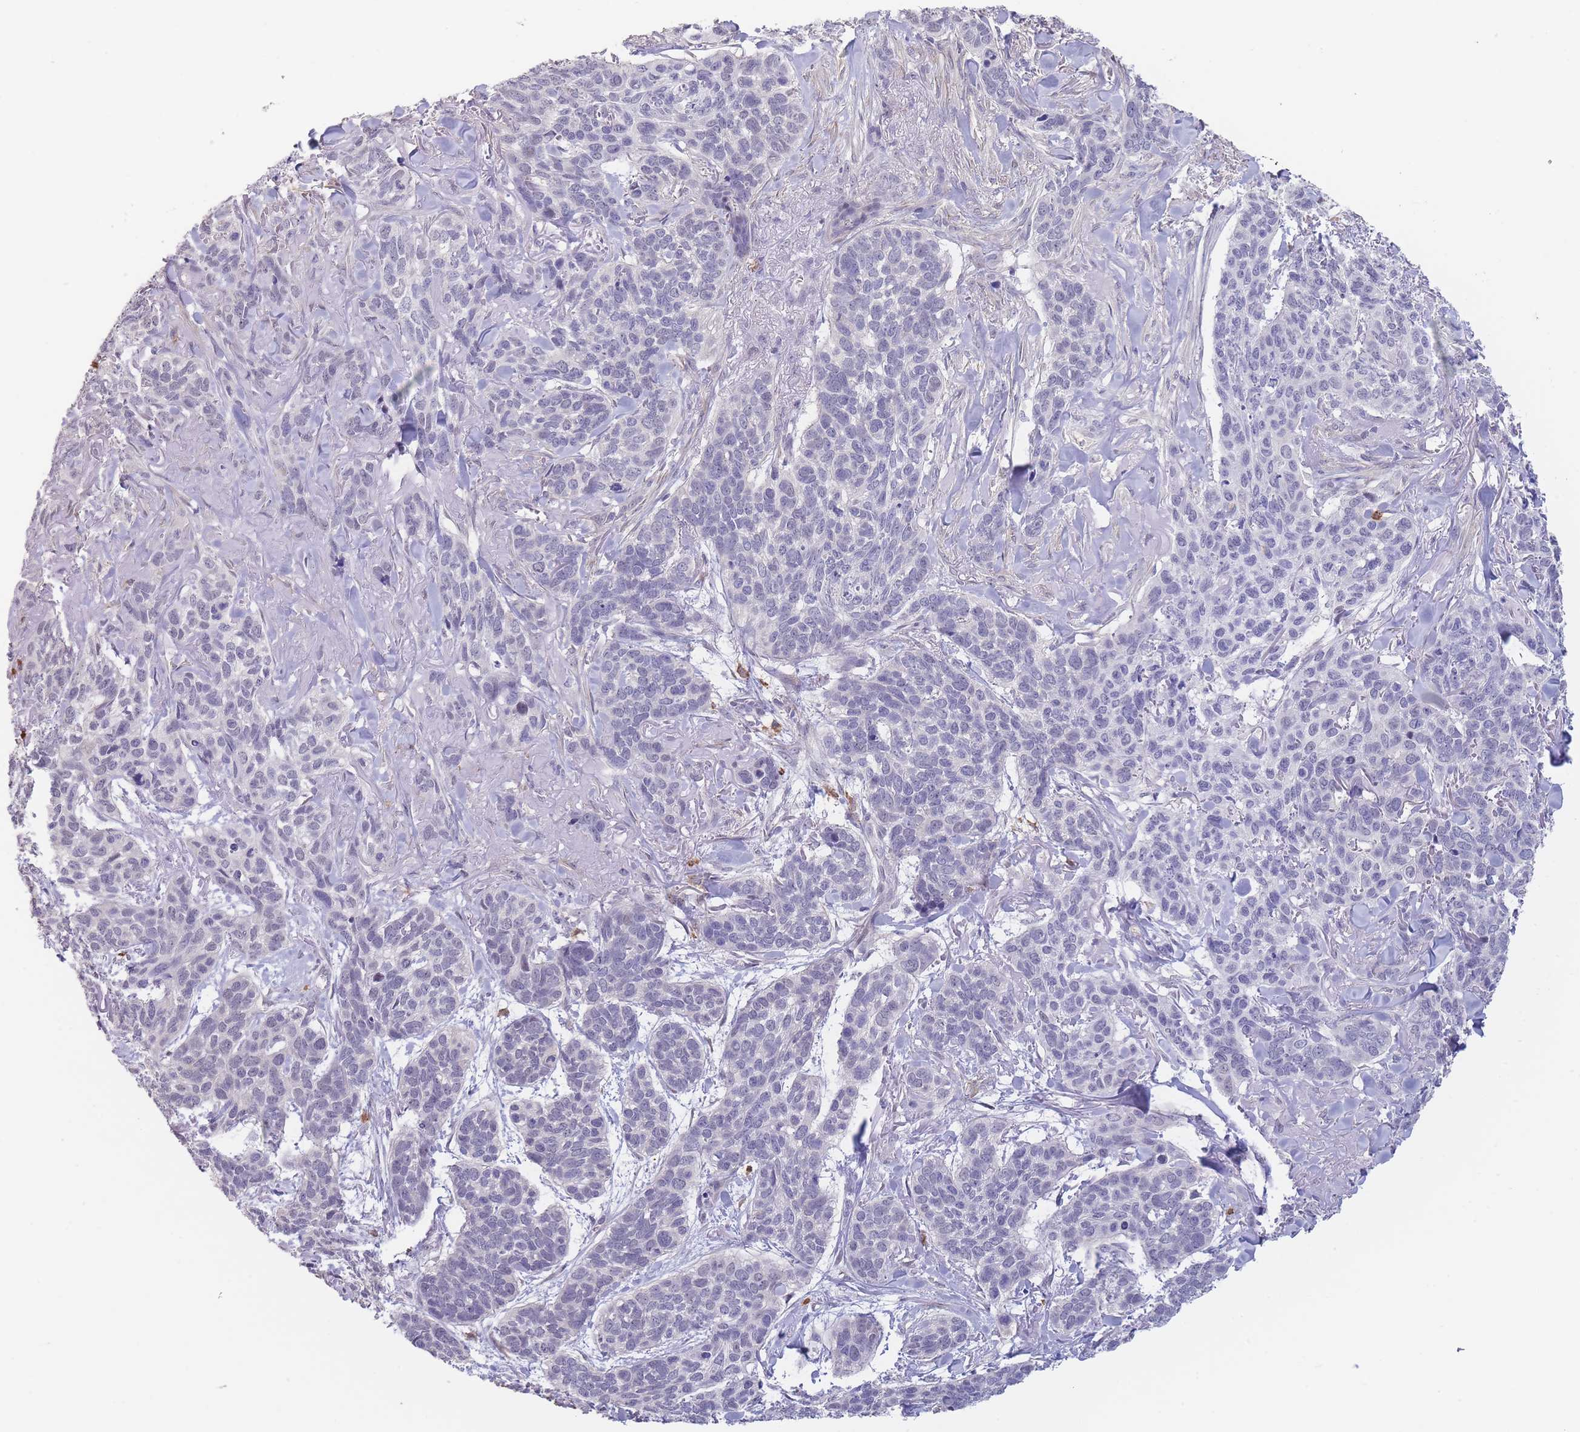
{"staining": {"intensity": "negative", "quantity": "none", "location": "none"}, "tissue": "skin cancer", "cell_type": "Tumor cells", "image_type": "cancer", "snomed": [{"axis": "morphology", "description": "Basal cell carcinoma"}, {"axis": "topography", "description": "Skin"}], "caption": "Immunohistochemical staining of human skin basal cell carcinoma shows no significant staining in tumor cells.", "gene": "ASAP3", "patient": {"sex": "male", "age": 86}}